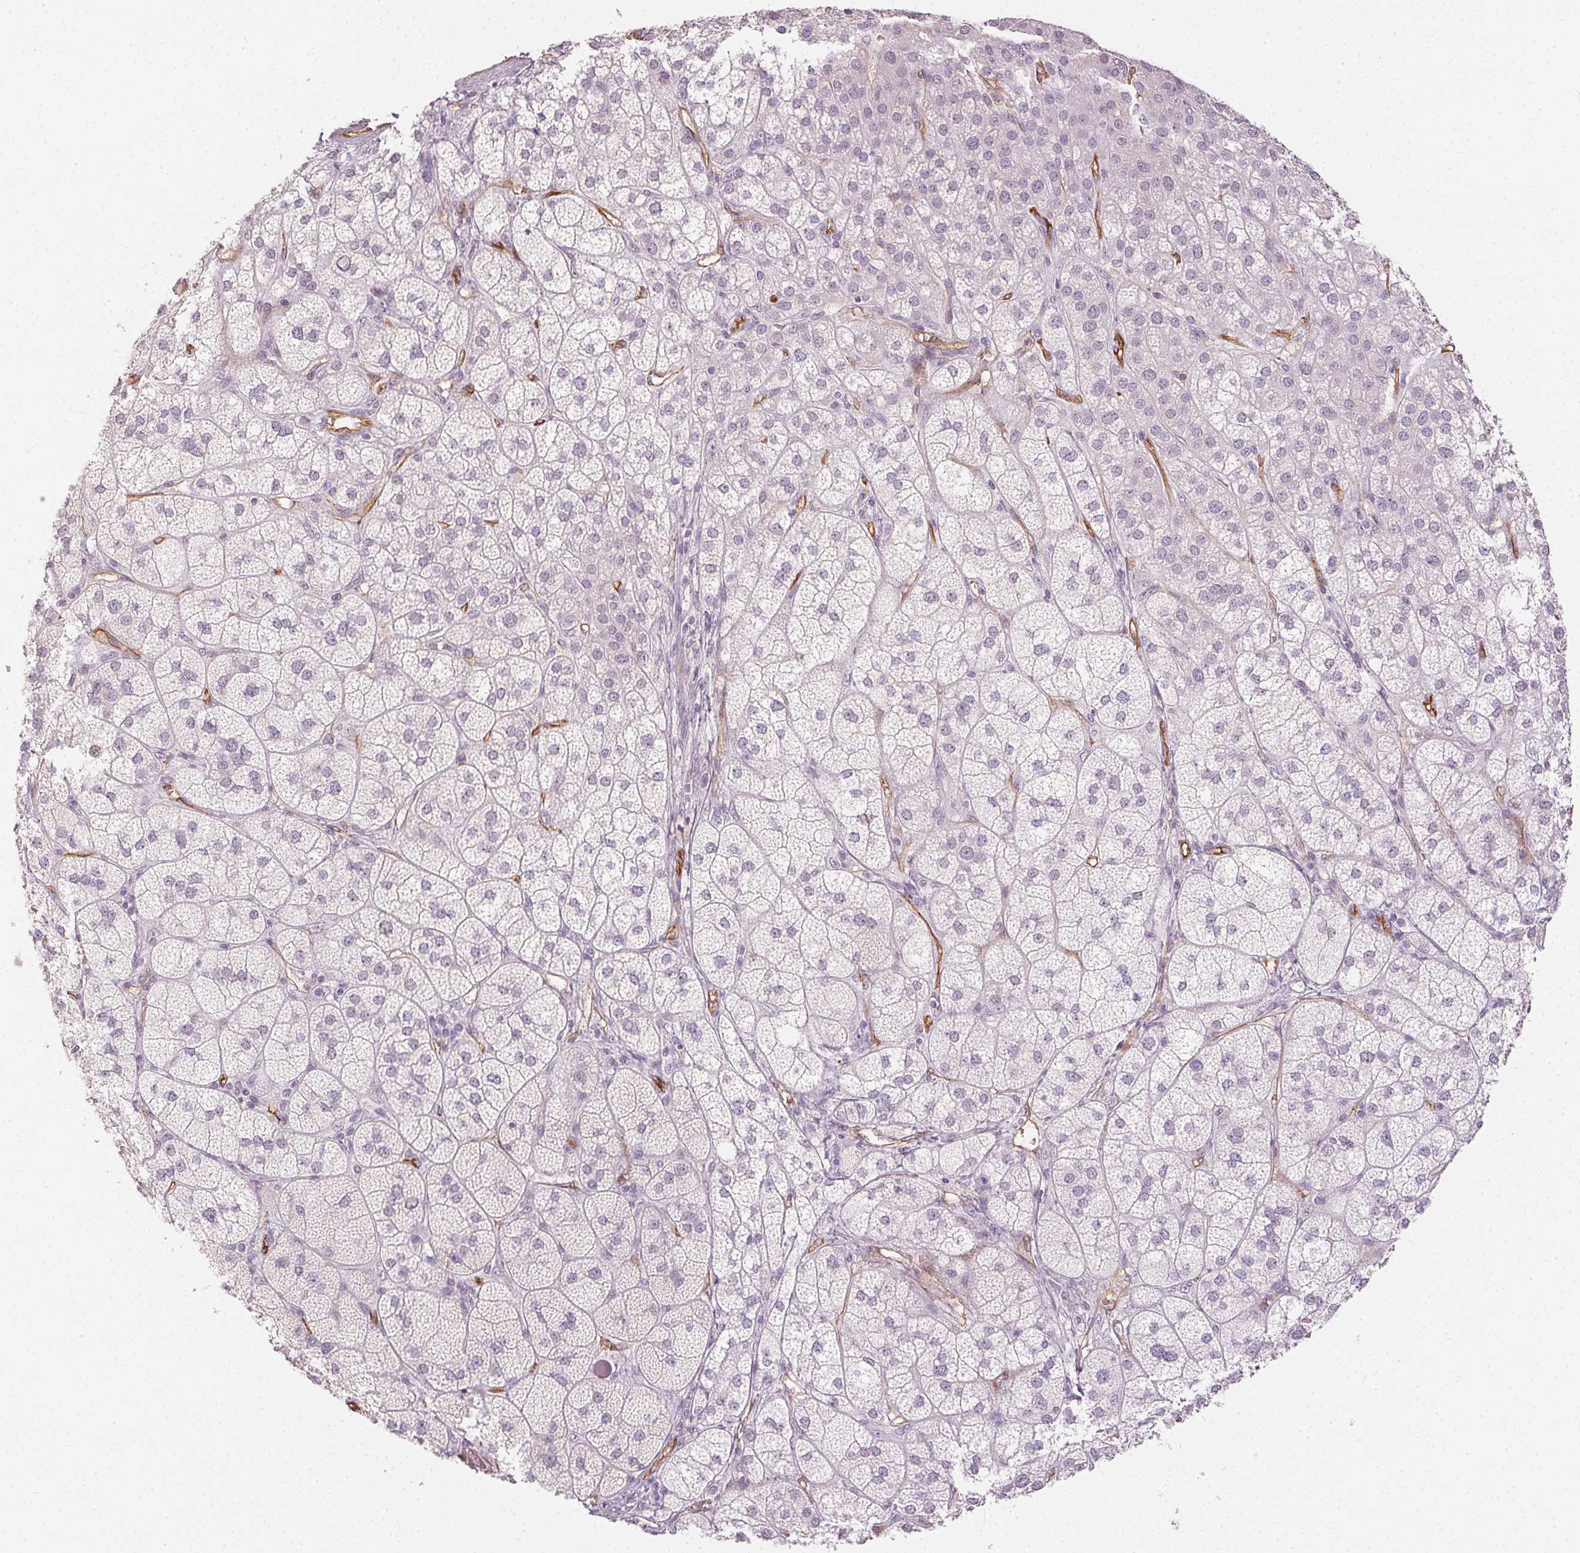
{"staining": {"intensity": "negative", "quantity": "none", "location": "none"}, "tissue": "adrenal gland", "cell_type": "Glandular cells", "image_type": "normal", "snomed": [{"axis": "morphology", "description": "Normal tissue, NOS"}, {"axis": "topography", "description": "Adrenal gland"}], "caption": "IHC of unremarkable adrenal gland shows no expression in glandular cells. Brightfield microscopy of immunohistochemistry stained with DAB (brown) and hematoxylin (blue), captured at high magnification.", "gene": "PODXL", "patient": {"sex": "female", "age": 60}}